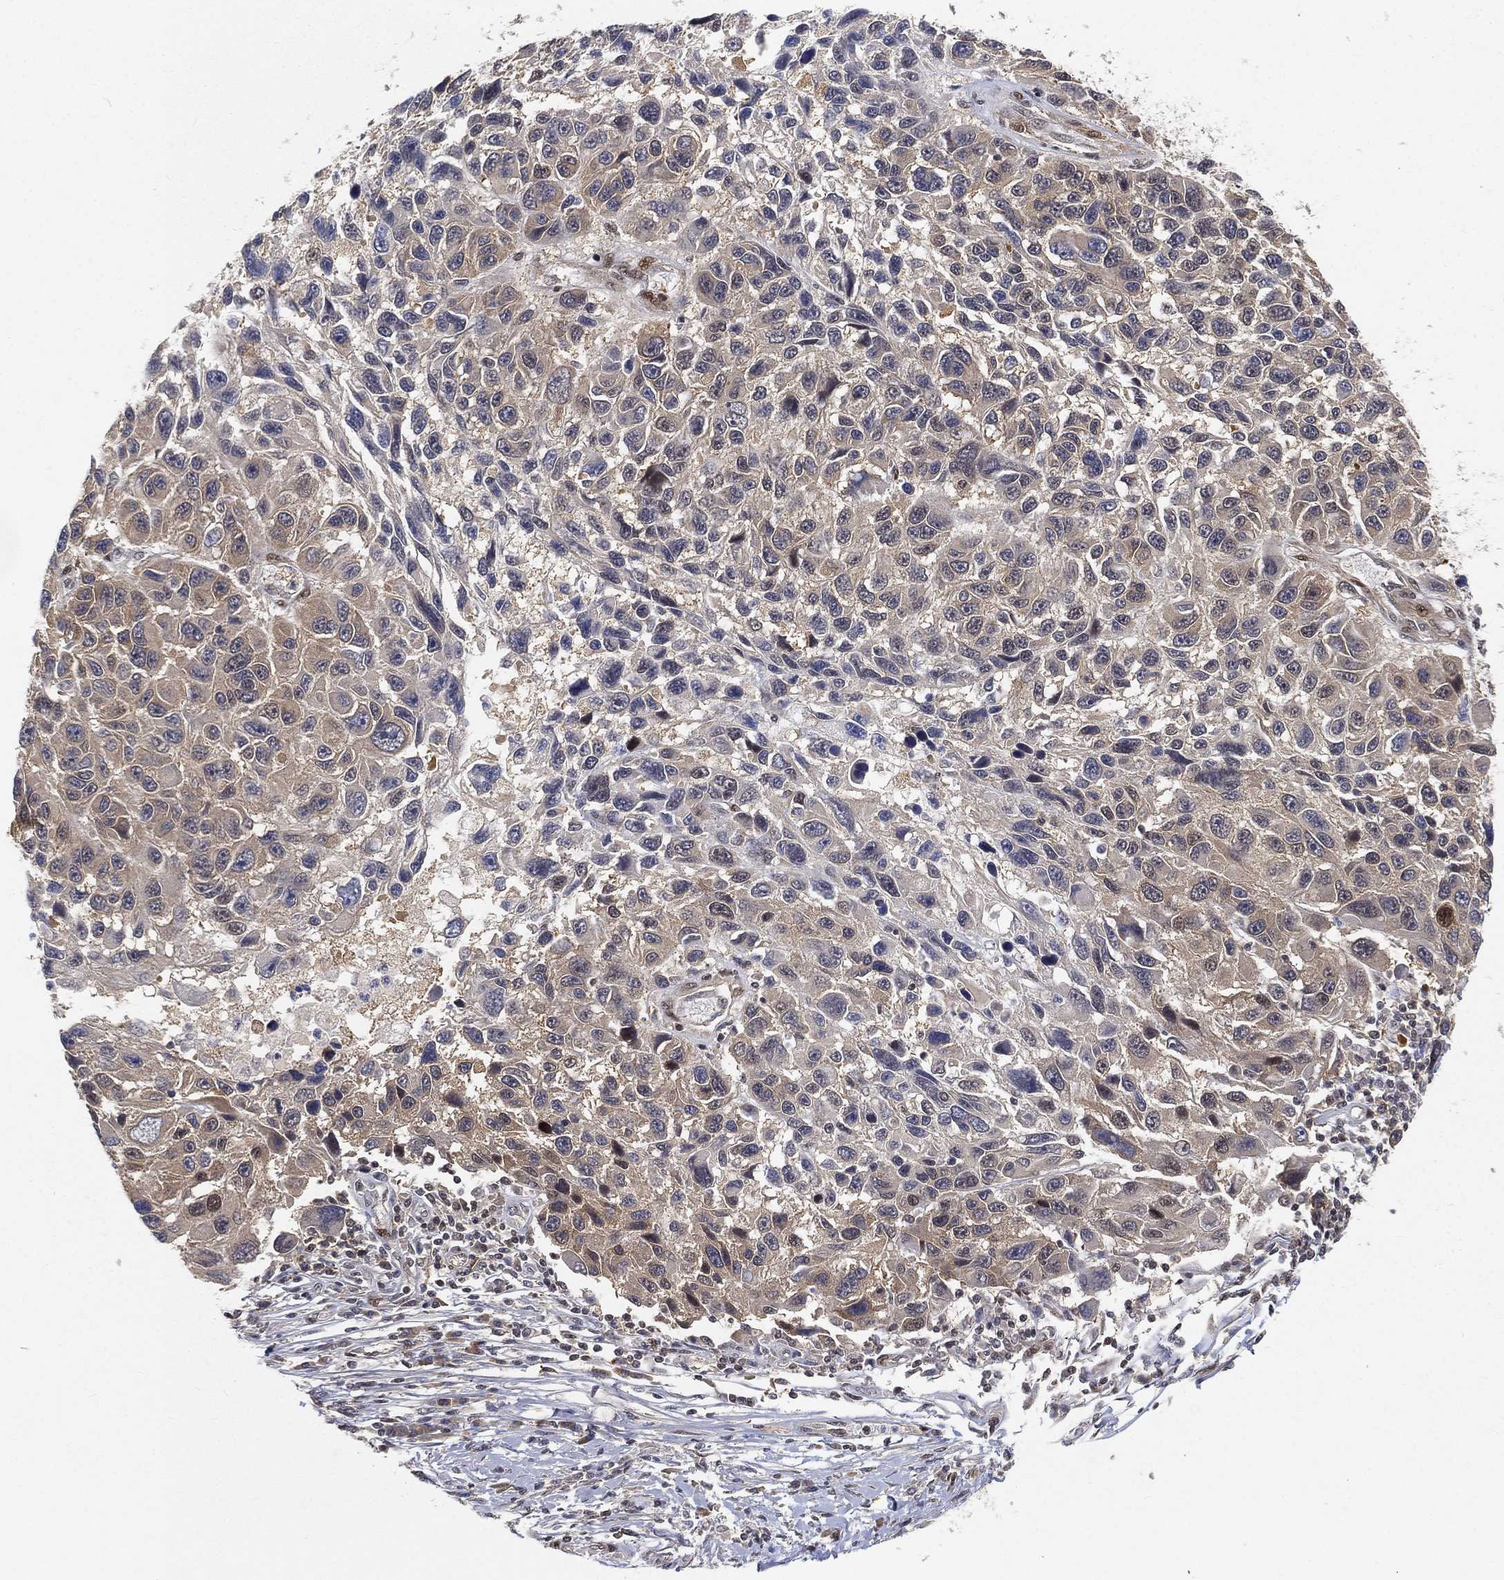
{"staining": {"intensity": "moderate", "quantity": "<25%", "location": "nuclear"}, "tissue": "melanoma", "cell_type": "Tumor cells", "image_type": "cancer", "snomed": [{"axis": "morphology", "description": "Malignant melanoma, NOS"}, {"axis": "topography", "description": "Skin"}], "caption": "Malignant melanoma was stained to show a protein in brown. There is low levels of moderate nuclear positivity in approximately <25% of tumor cells.", "gene": "CRTC3", "patient": {"sex": "male", "age": 53}}